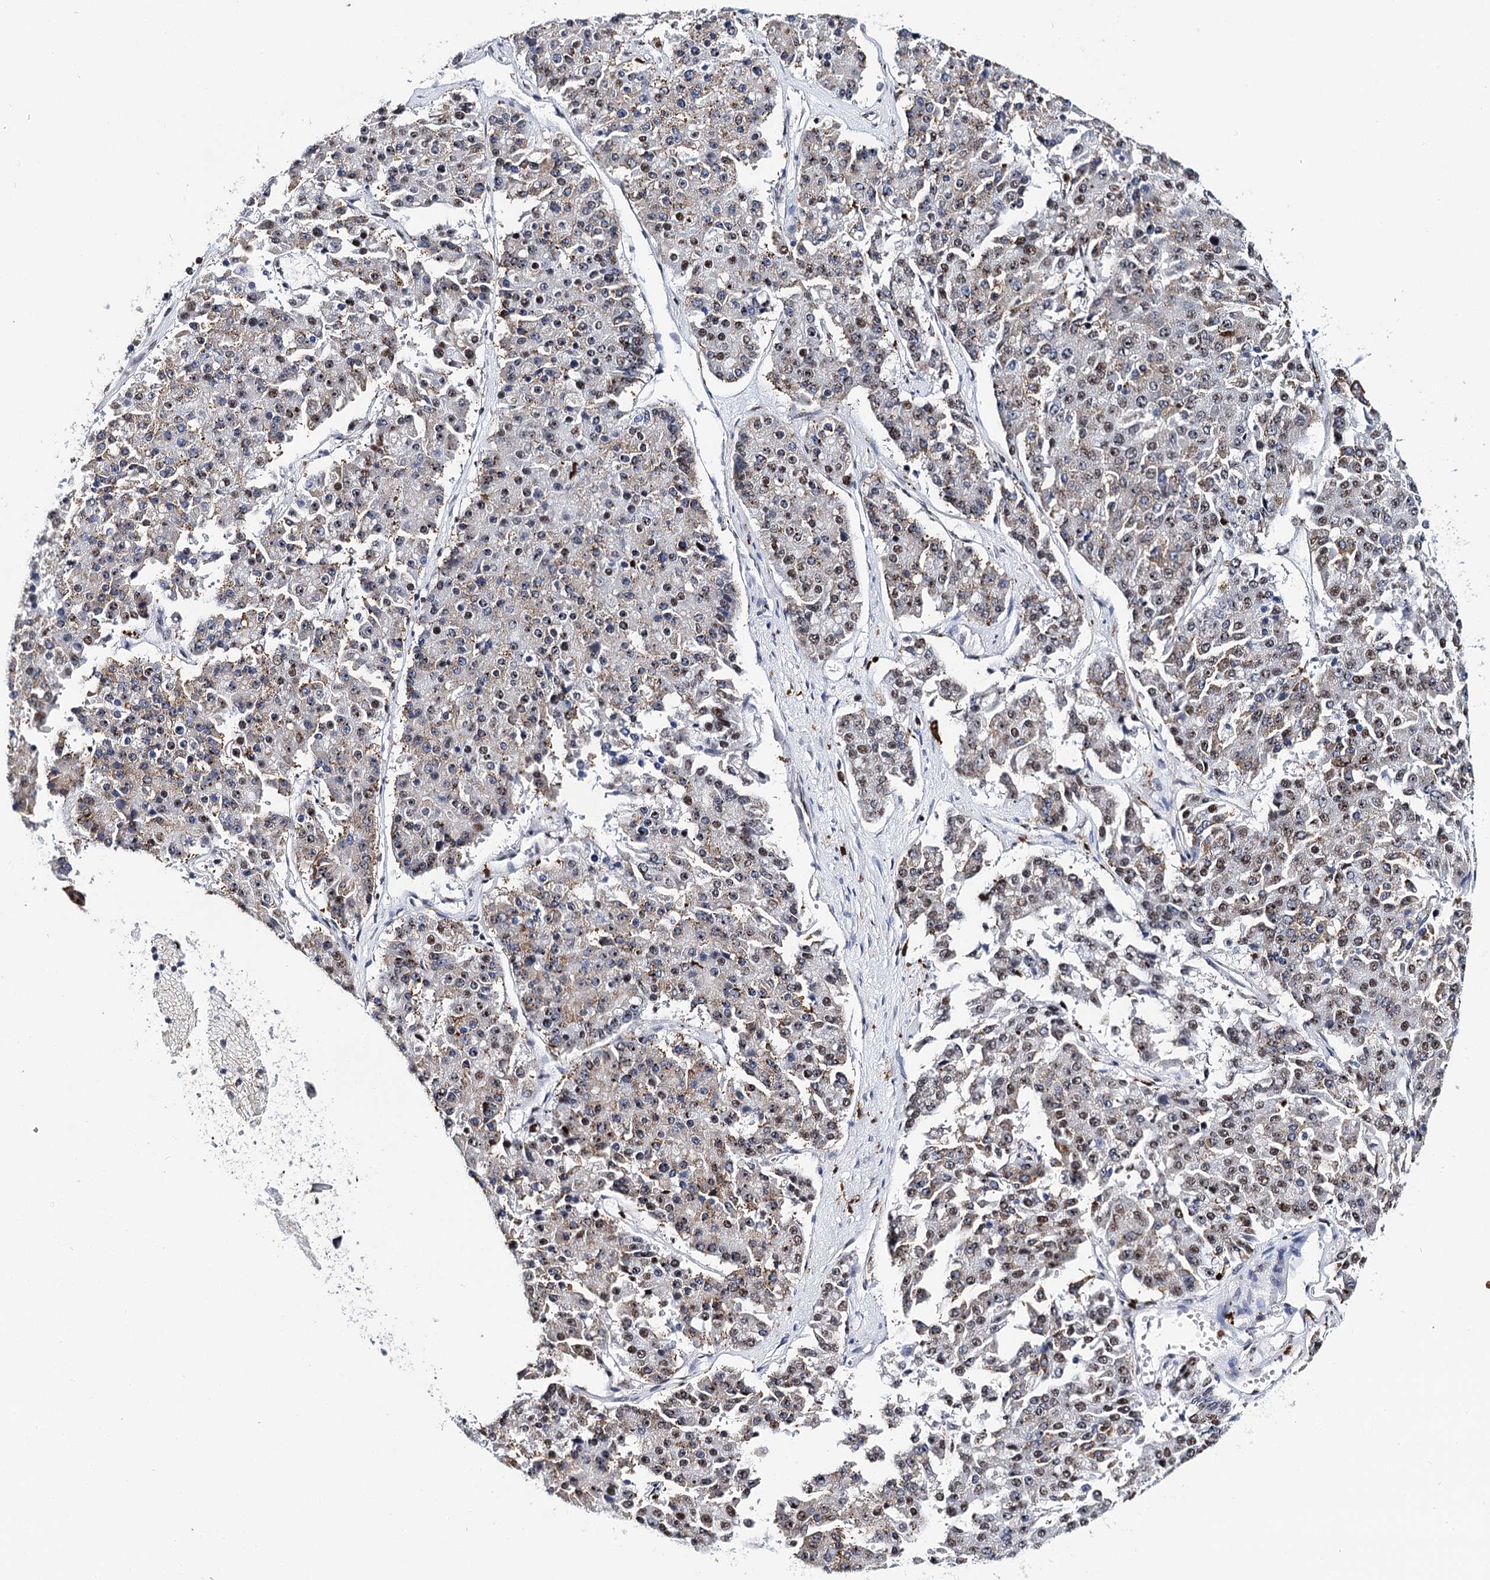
{"staining": {"intensity": "moderate", "quantity": "25%-75%", "location": "nuclear"}, "tissue": "pancreatic cancer", "cell_type": "Tumor cells", "image_type": "cancer", "snomed": [{"axis": "morphology", "description": "Adenocarcinoma, NOS"}, {"axis": "topography", "description": "Pancreas"}], "caption": "Immunohistochemistry (IHC) micrograph of pancreatic cancer stained for a protein (brown), which shows medium levels of moderate nuclear staining in about 25%-75% of tumor cells.", "gene": "BARD1", "patient": {"sex": "male", "age": 50}}